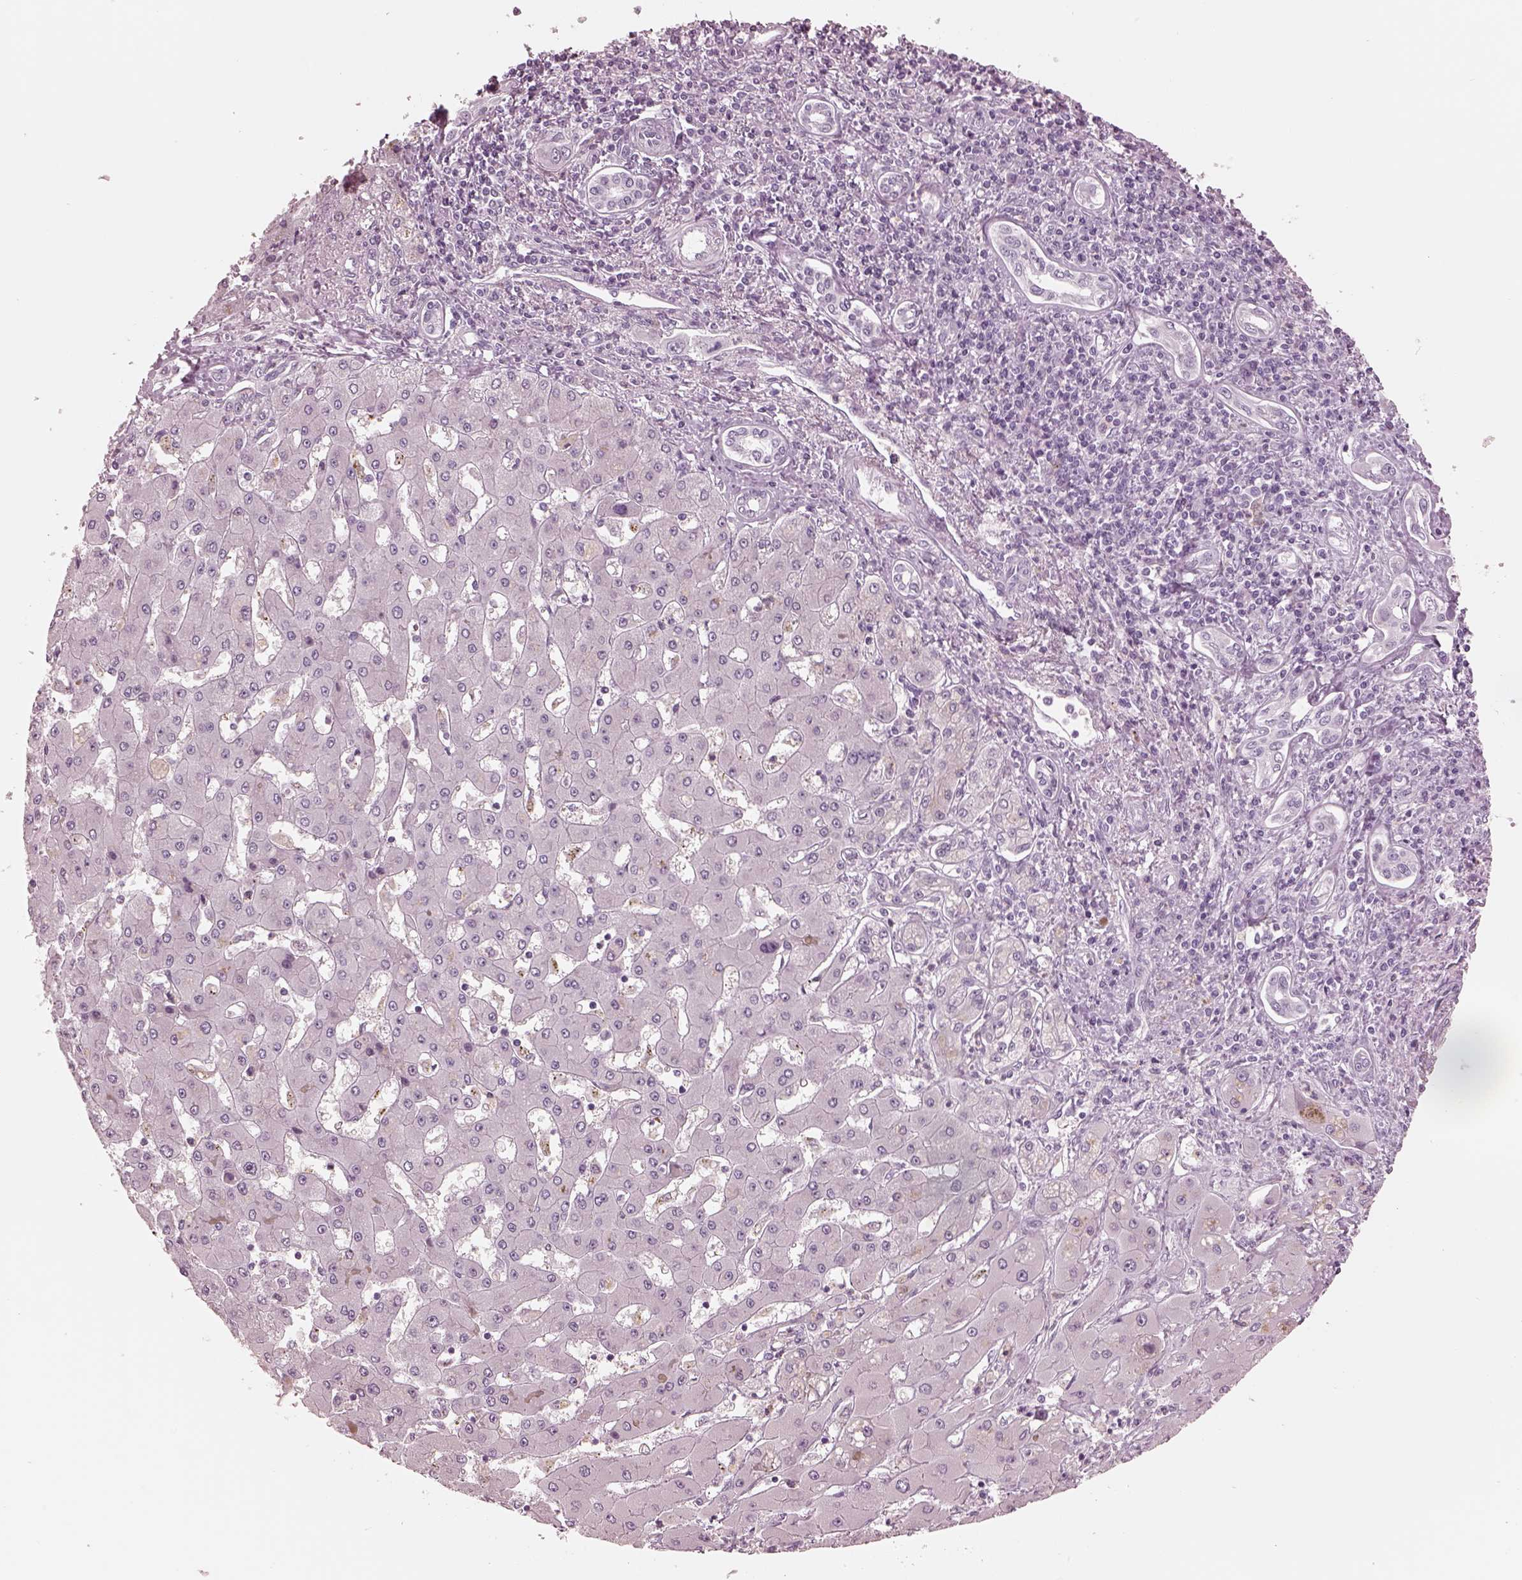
{"staining": {"intensity": "negative", "quantity": "none", "location": "none"}, "tissue": "liver cancer", "cell_type": "Tumor cells", "image_type": "cancer", "snomed": [{"axis": "morphology", "description": "Cholangiocarcinoma"}, {"axis": "topography", "description": "Liver"}], "caption": "IHC of human liver cancer (cholangiocarcinoma) reveals no positivity in tumor cells.", "gene": "CSH1", "patient": {"sex": "male", "age": 67}}